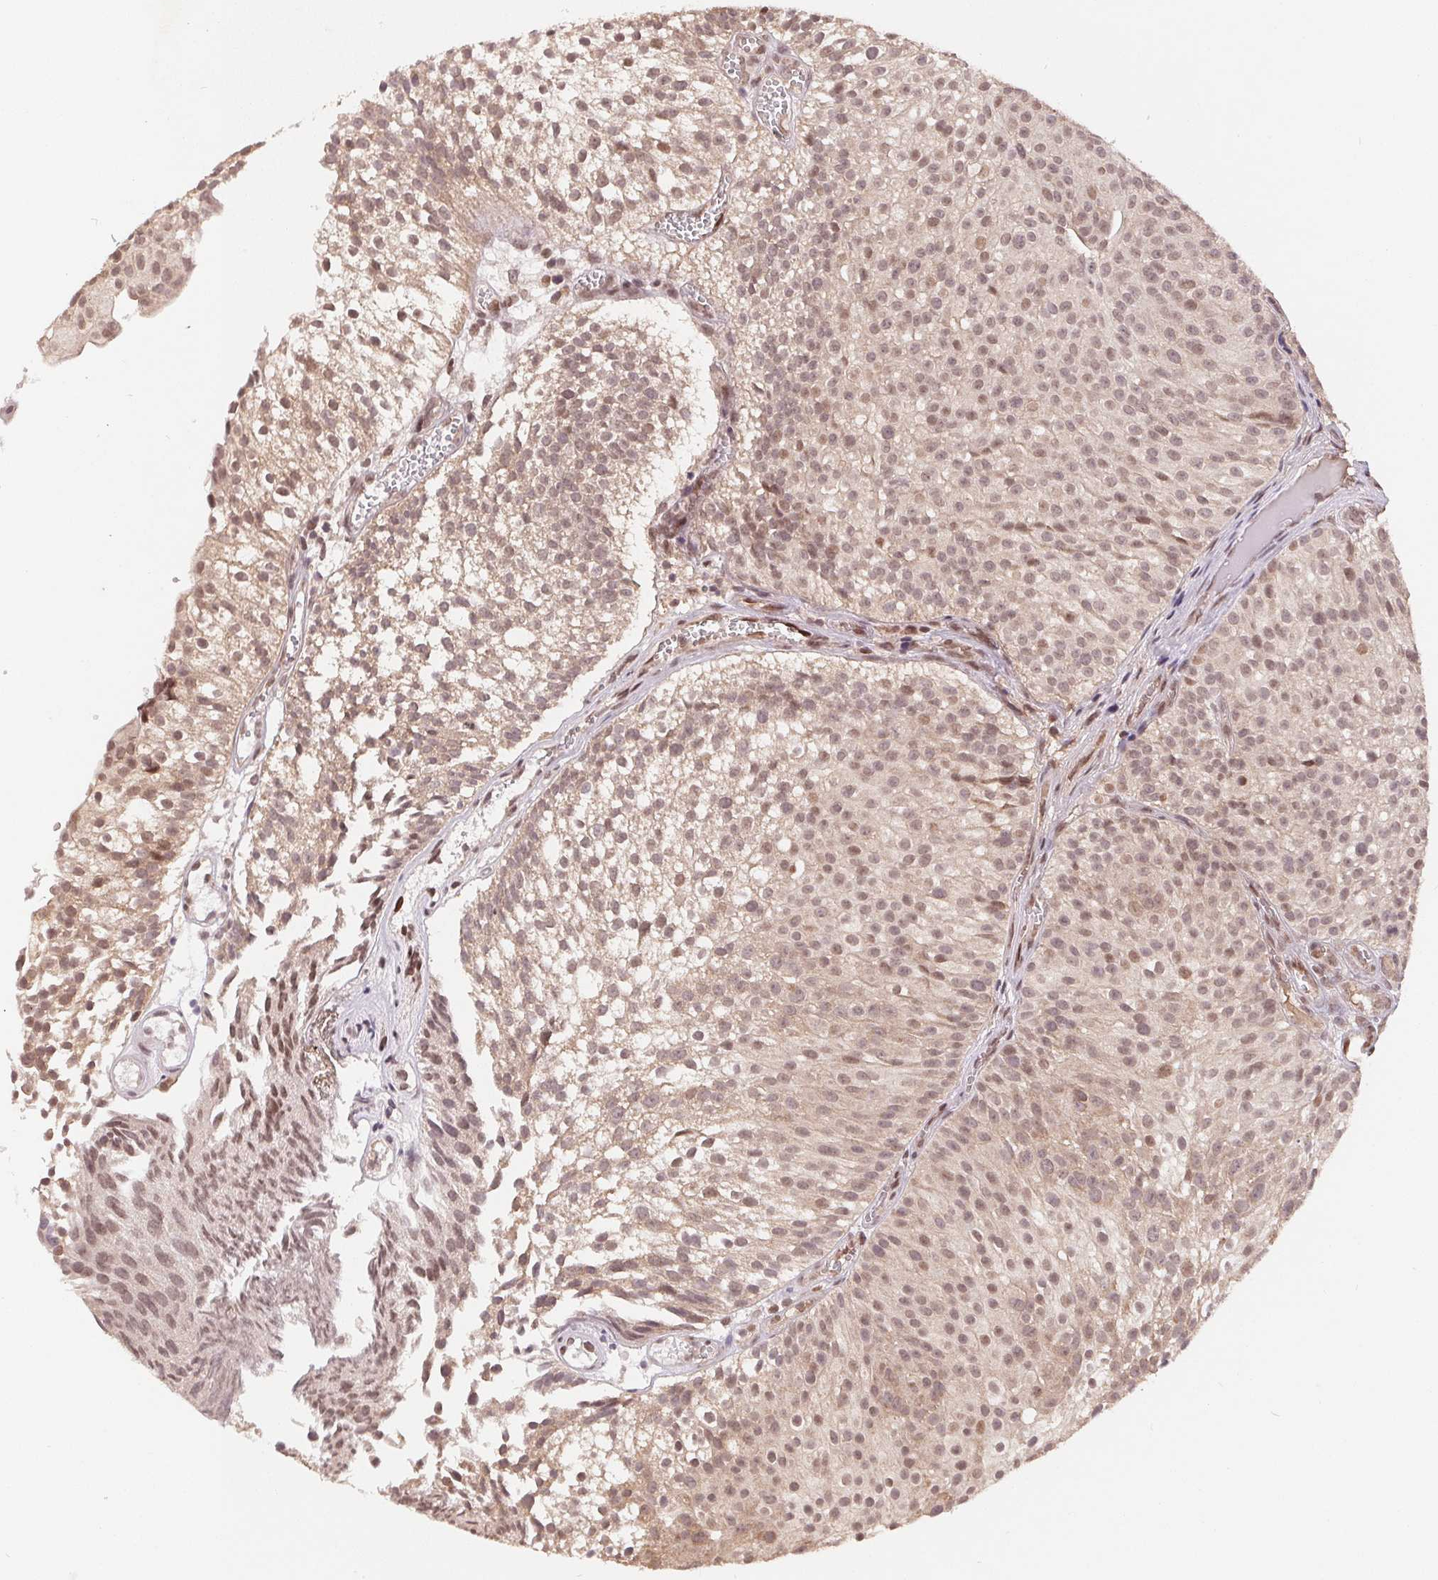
{"staining": {"intensity": "weak", "quantity": ">75%", "location": "nuclear"}, "tissue": "urothelial cancer", "cell_type": "Tumor cells", "image_type": "cancer", "snomed": [{"axis": "morphology", "description": "Urothelial carcinoma, Low grade"}, {"axis": "topography", "description": "Urinary bladder"}], "caption": "Tumor cells show low levels of weak nuclear expression in about >75% of cells in urothelial cancer.", "gene": "HMGN3", "patient": {"sex": "male", "age": 70}}